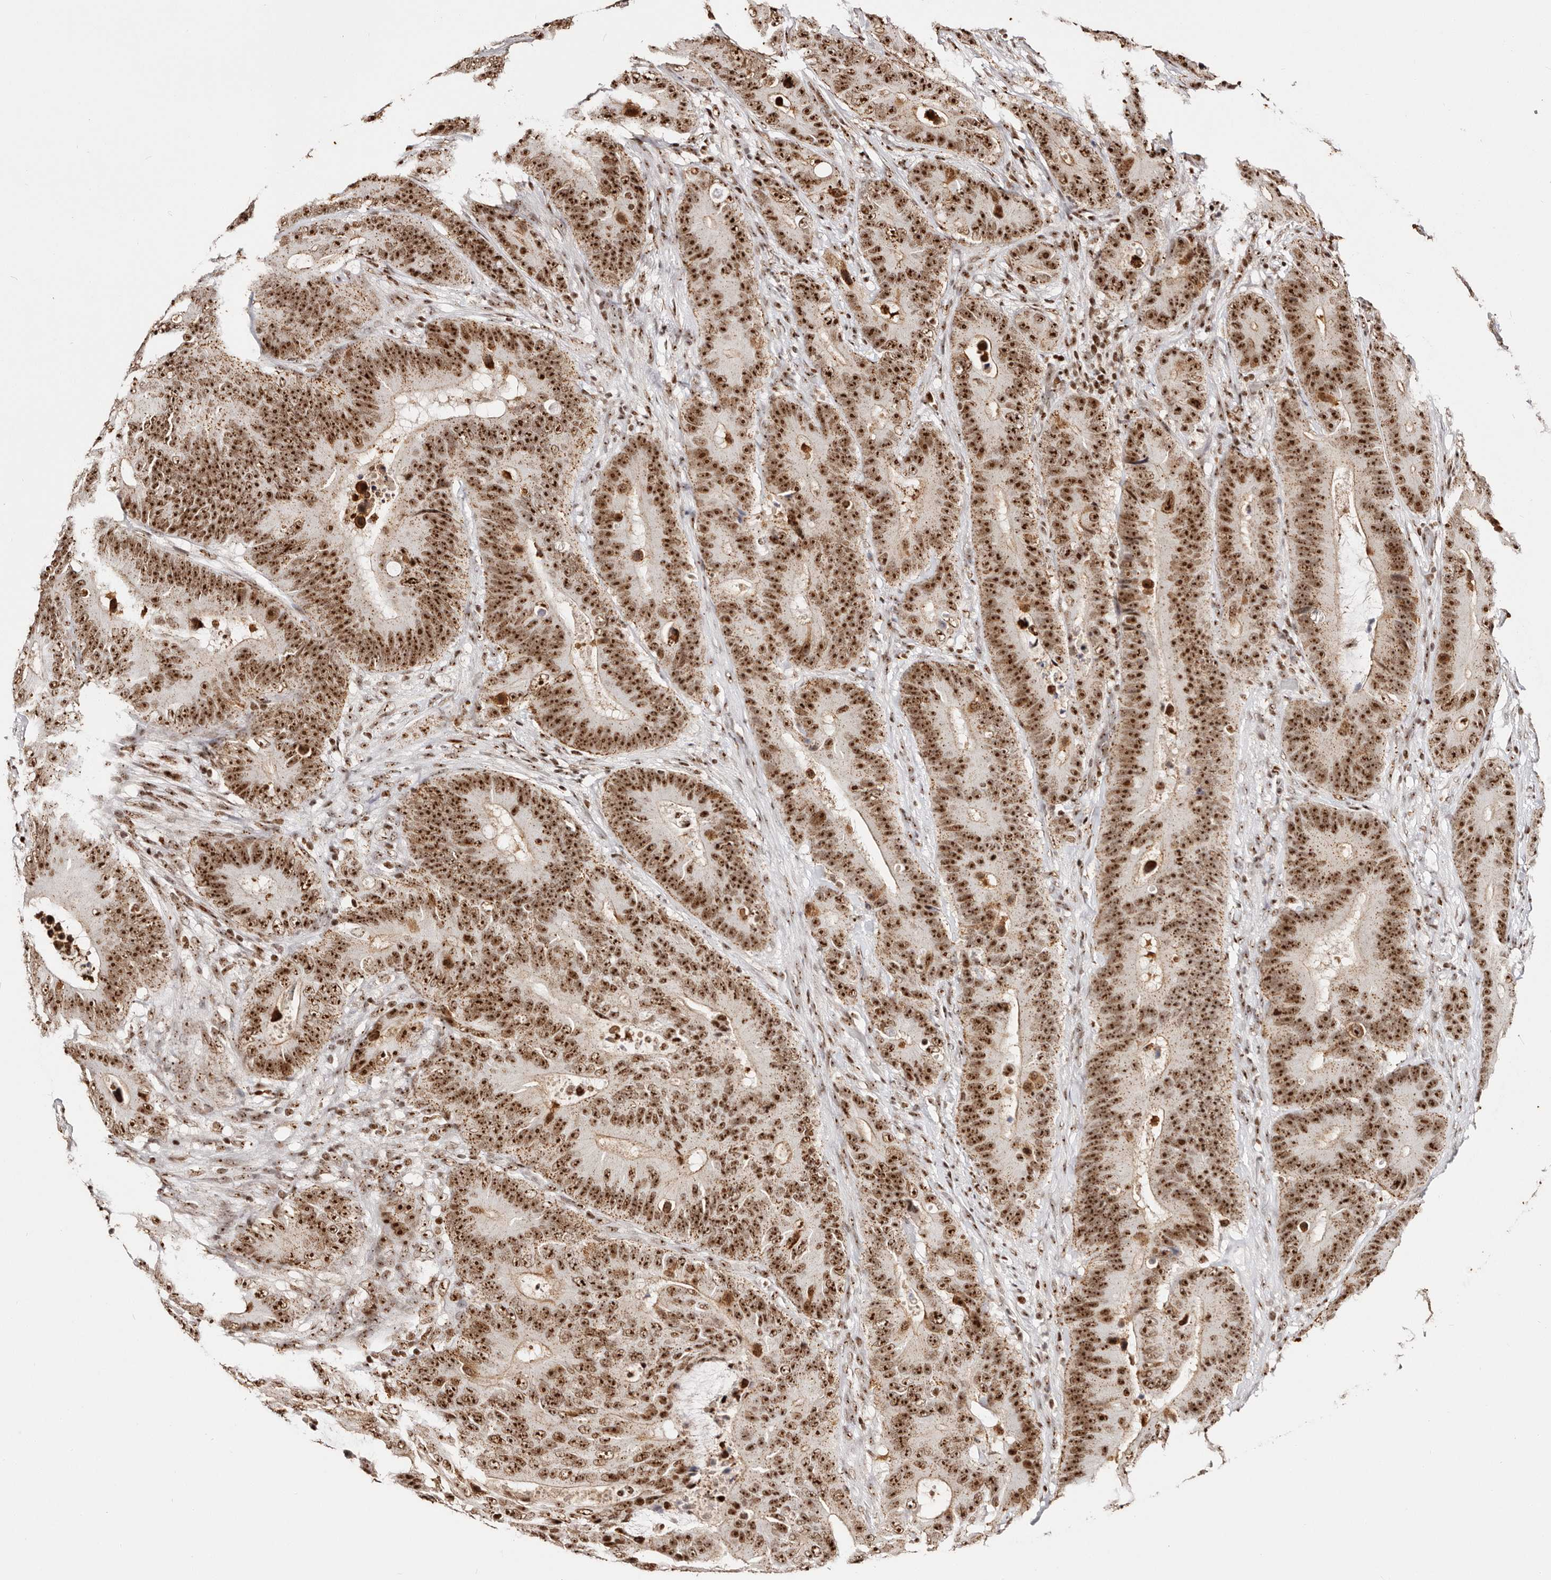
{"staining": {"intensity": "strong", "quantity": ">75%", "location": "cytoplasmic/membranous,nuclear"}, "tissue": "colorectal cancer", "cell_type": "Tumor cells", "image_type": "cancer", "snomed": [{"axis": "morphology", "description": "Adenocarcinoma, NOS"}, {"axis": "topography", "description": "Colon"}], "caption": "Colorectal cancer tissue reveals strong cytoplasmic/membranous and nuclear expression in approximately >75% of tumor cells, visualized by immunohistochemistry.", "gene": "IQGAP3", "patient": {"sex": "male", "age": 83}}